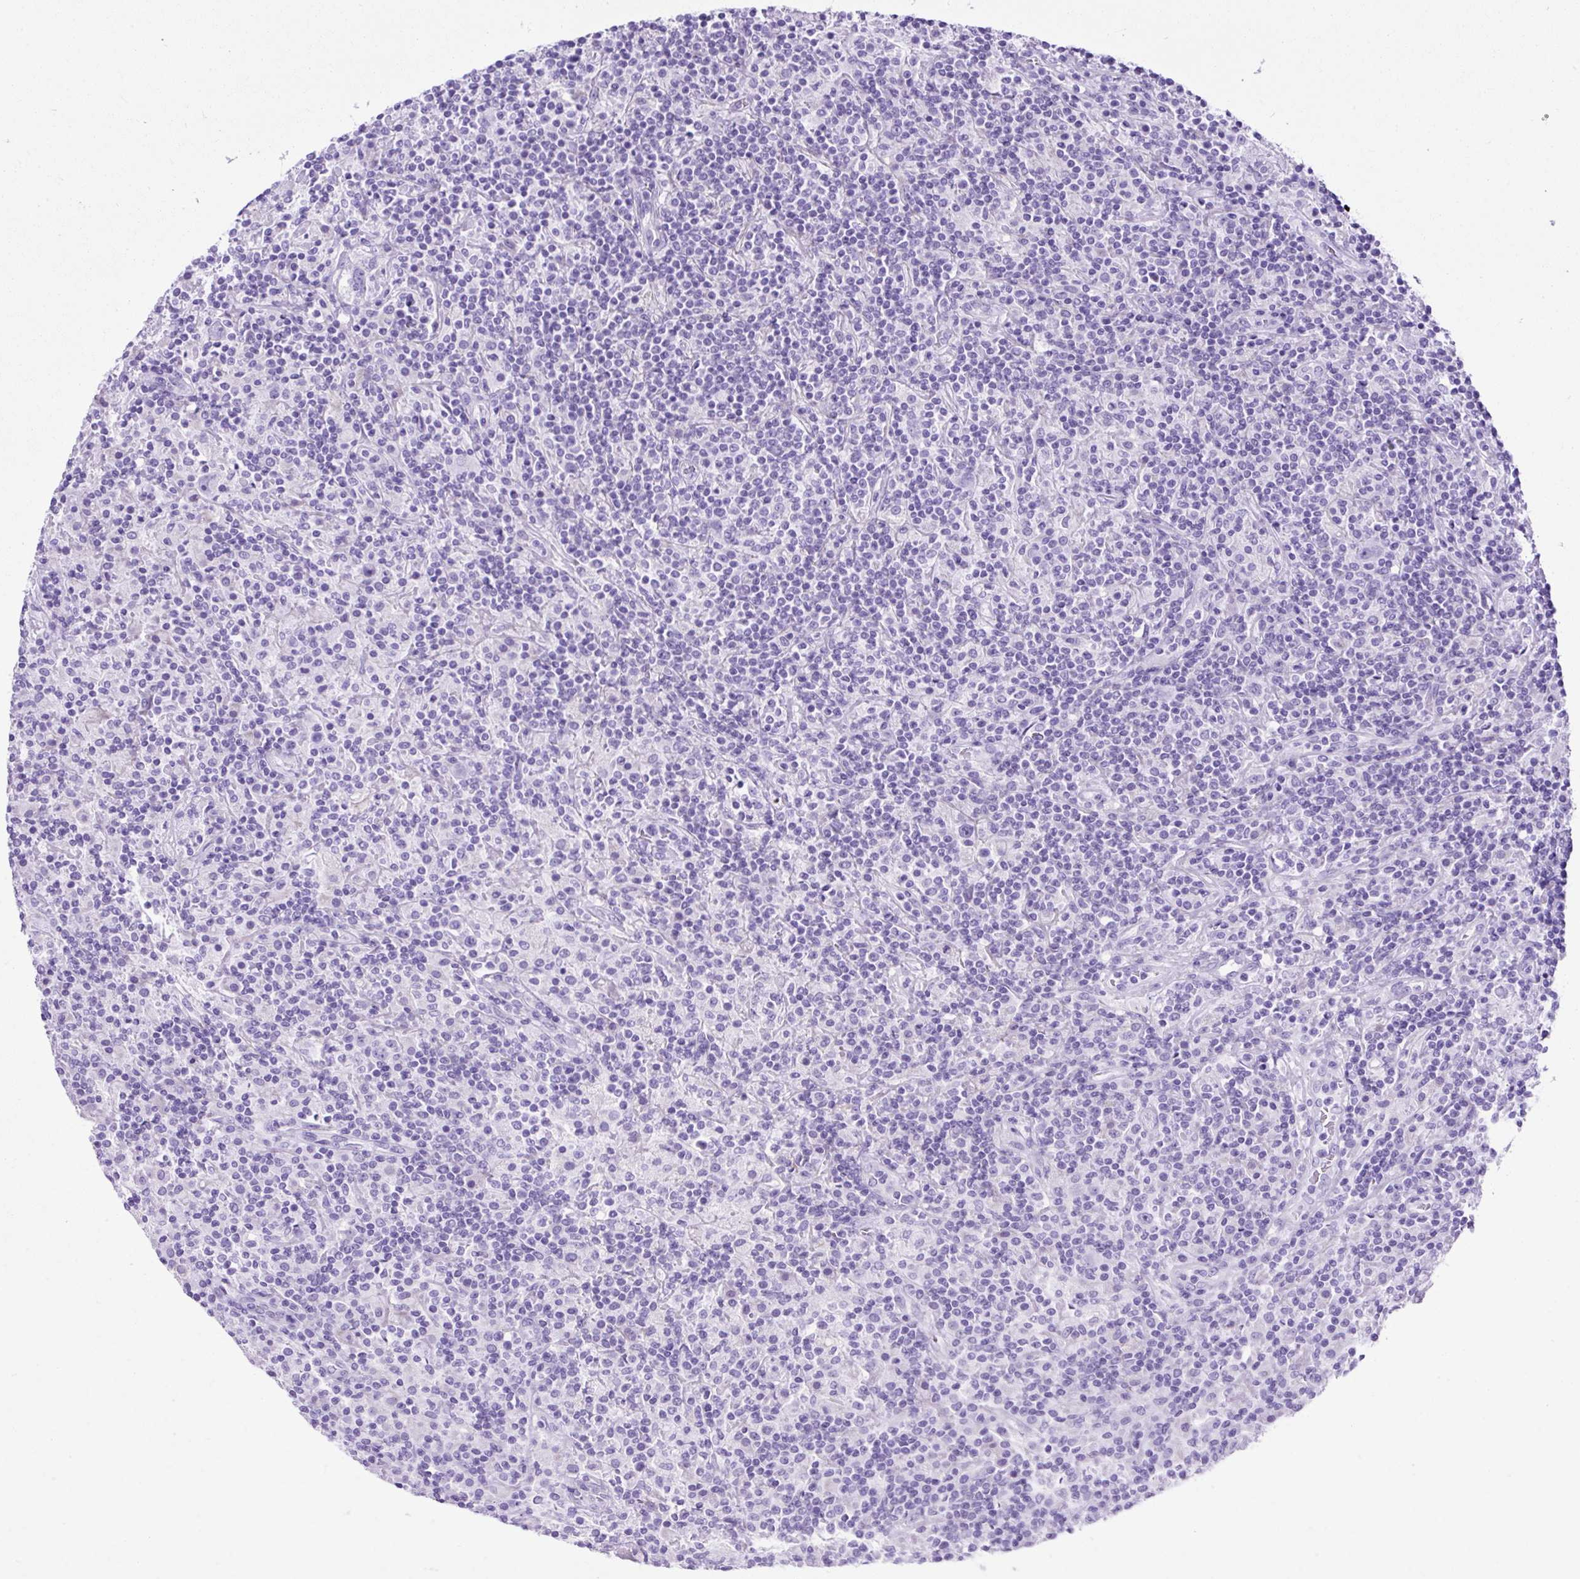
{"staining": {"intensity": "negative", "quantity": "none", "location": "none"}, "tissue": "lymphoma", "cell_type": "Tumor cells", "image_type": "cancer", "snomed": [{"axis": "morphology", "description": "Hodgkin's disease, NOS"}, {"axis": "topography", "description": "Lymph node"}], "caption": "IHC micrograph of neoplastic tissue: Hodgkin's disease stained with DAB (3,3'-diaminobenzidine) exhibits no significant protein positivity in tumor cells. (DAB IHC visualized using brightfield microscopy, high magnification).", "gene": "KRT12", "patient": {"sex": "male", "age": 70}}